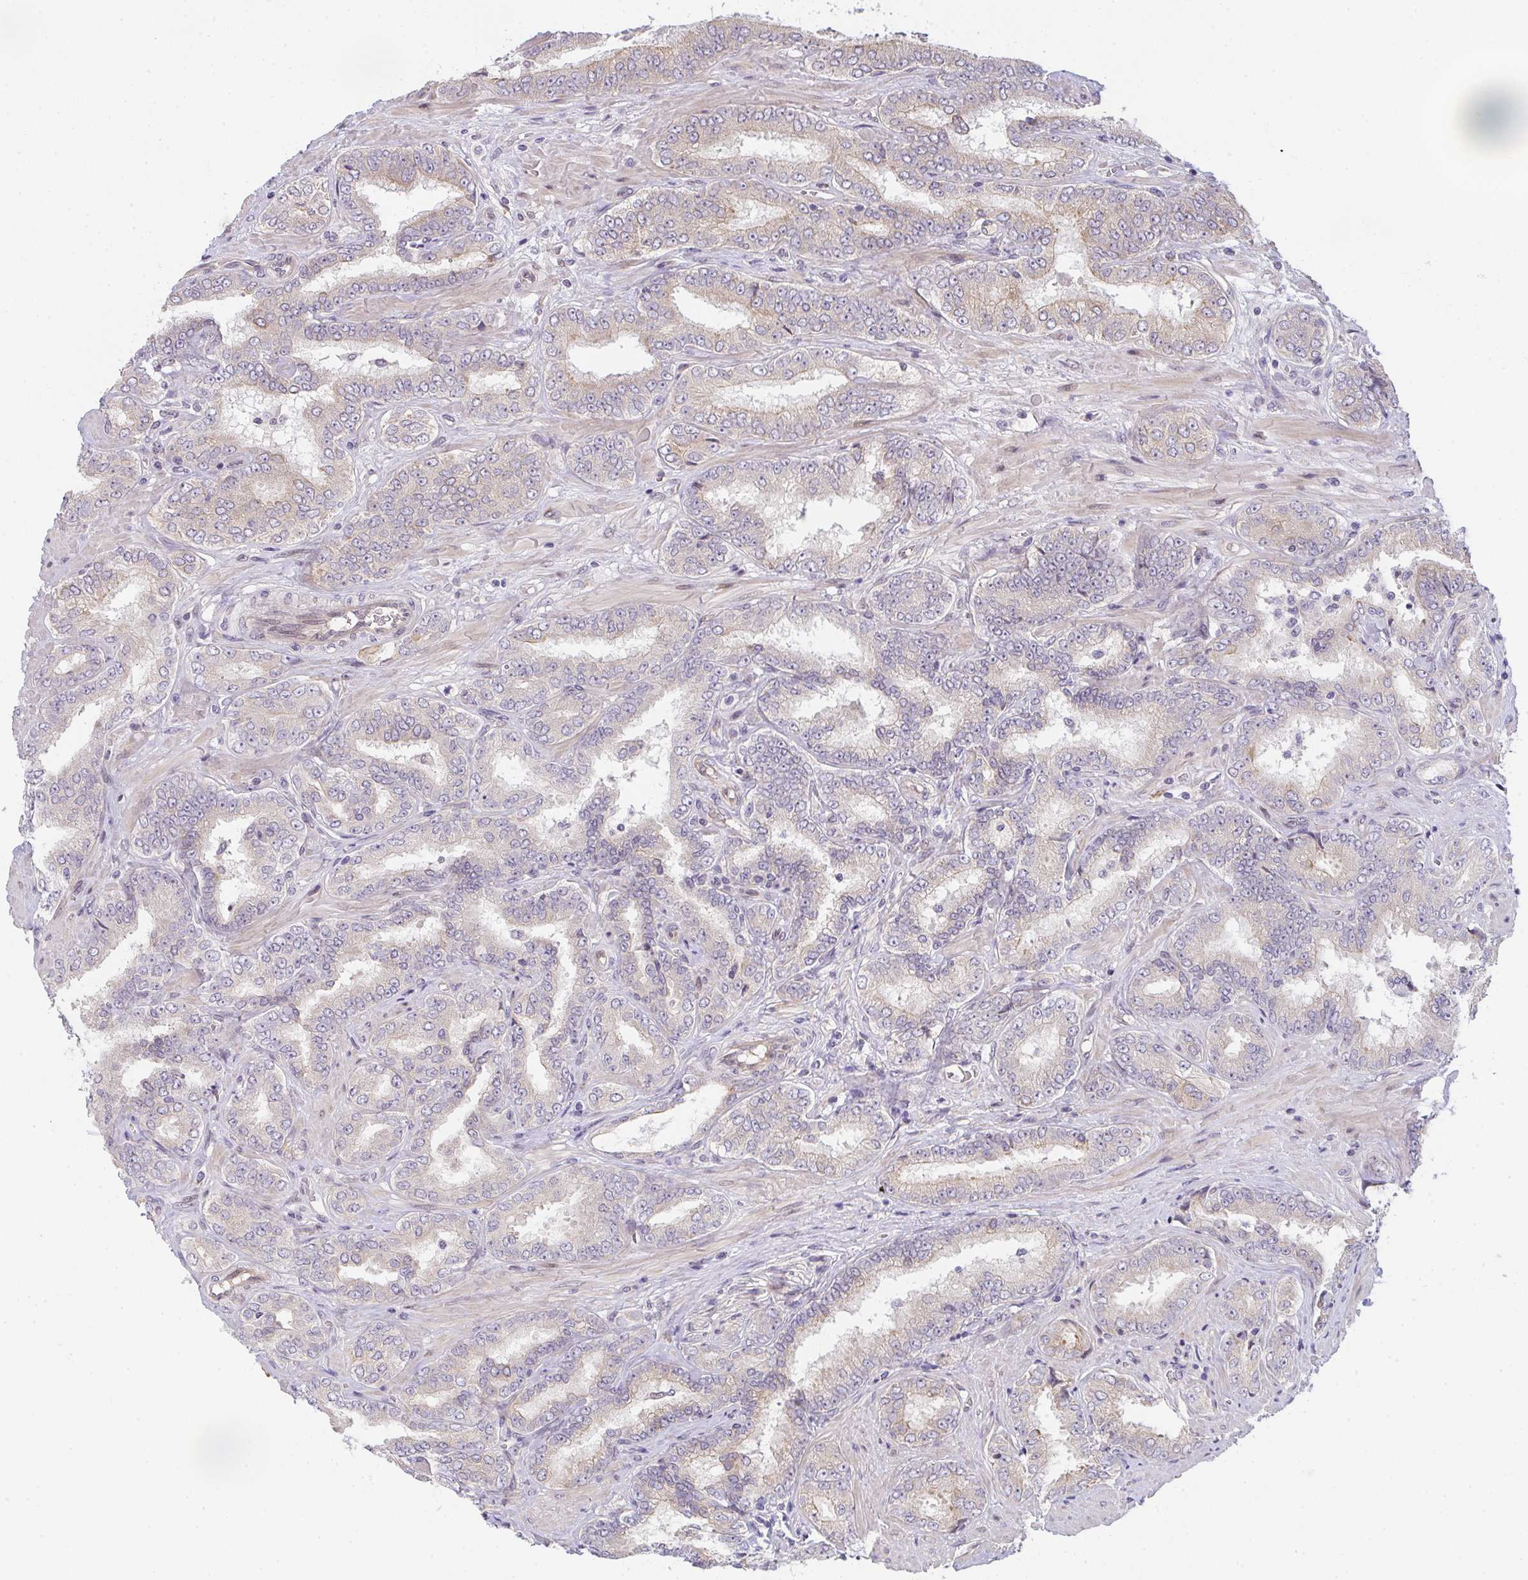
{"staining": {"intensity": "weak", "quantity": "25%-75%", "location": "cytoplasmic/membranous"}, "tissue": "prostate cancer", "cell_type": "Tumor cells", "image_type": "cancer", "snomed": [{"axis": "morphology", "description": "Adenocarcinoma, High grade"}, {"axis": "topography", "description": "Prostate"}], "caption": "A high-resolution image shows immunohistochemistry (IHC) staining of high-grade adenocarcinoma (prostate), which exhibits weak cytoplasmic/membranous positivity in approximately 25%-75% of tumor cells.", "gene": "TNFRSF10A", "patient": {"sex": "male", "age": 72}}